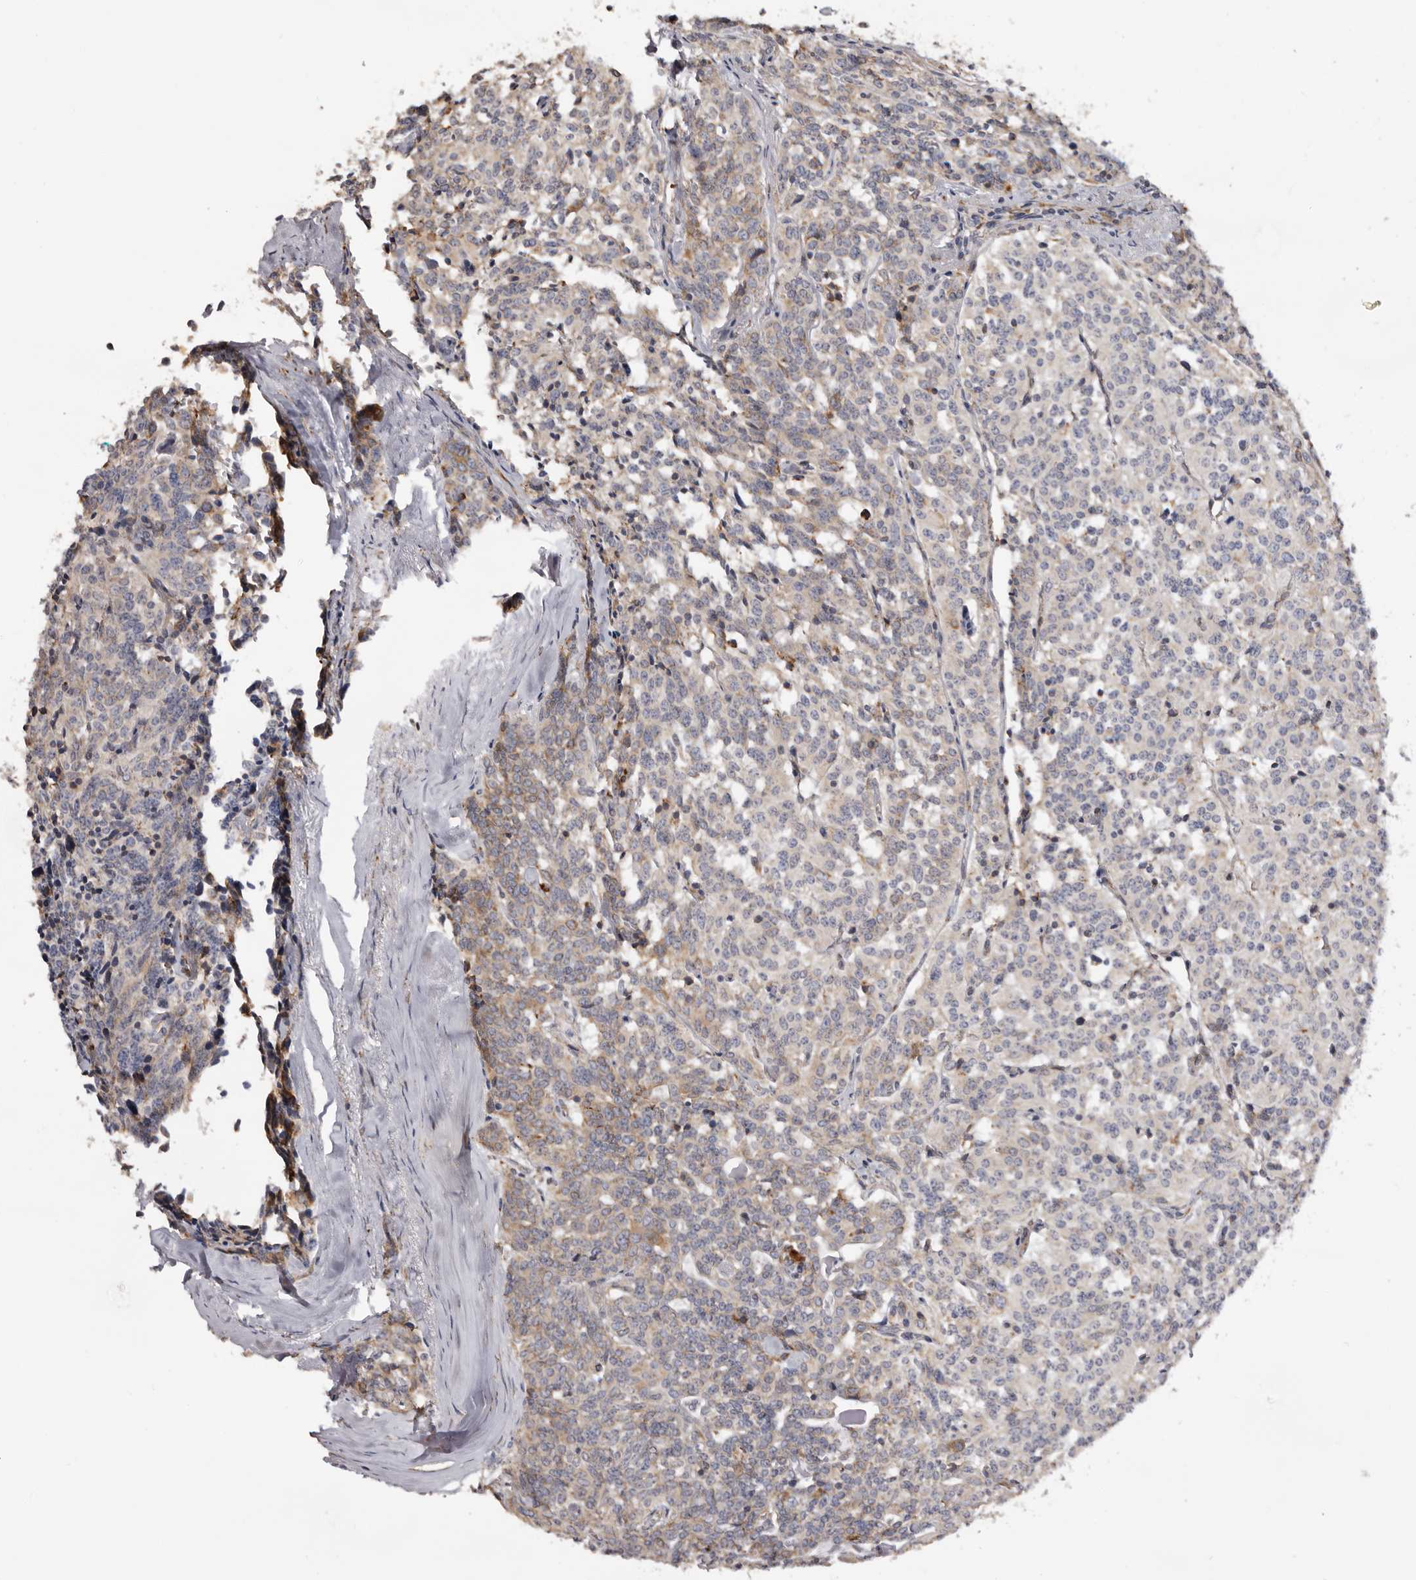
{"staining": {"intensity": "weak", "quantity": "<25%", "location": "cytoplasmic/membranous"}, "tissue": "carcinoid", "cell_type": "Tumor cells", "image_type": "cancer", "snomed": [{"axis": "morphology", "description": "Carcinoid, malignant, NOS"}, {"axis": "topography", "description": "Lung"}], "caption": "Tumor cells are negative for brown protein staining in carcinoid (malignant).", "gene": "PIGX", "patient": {"sex": "female", "age": 46}}